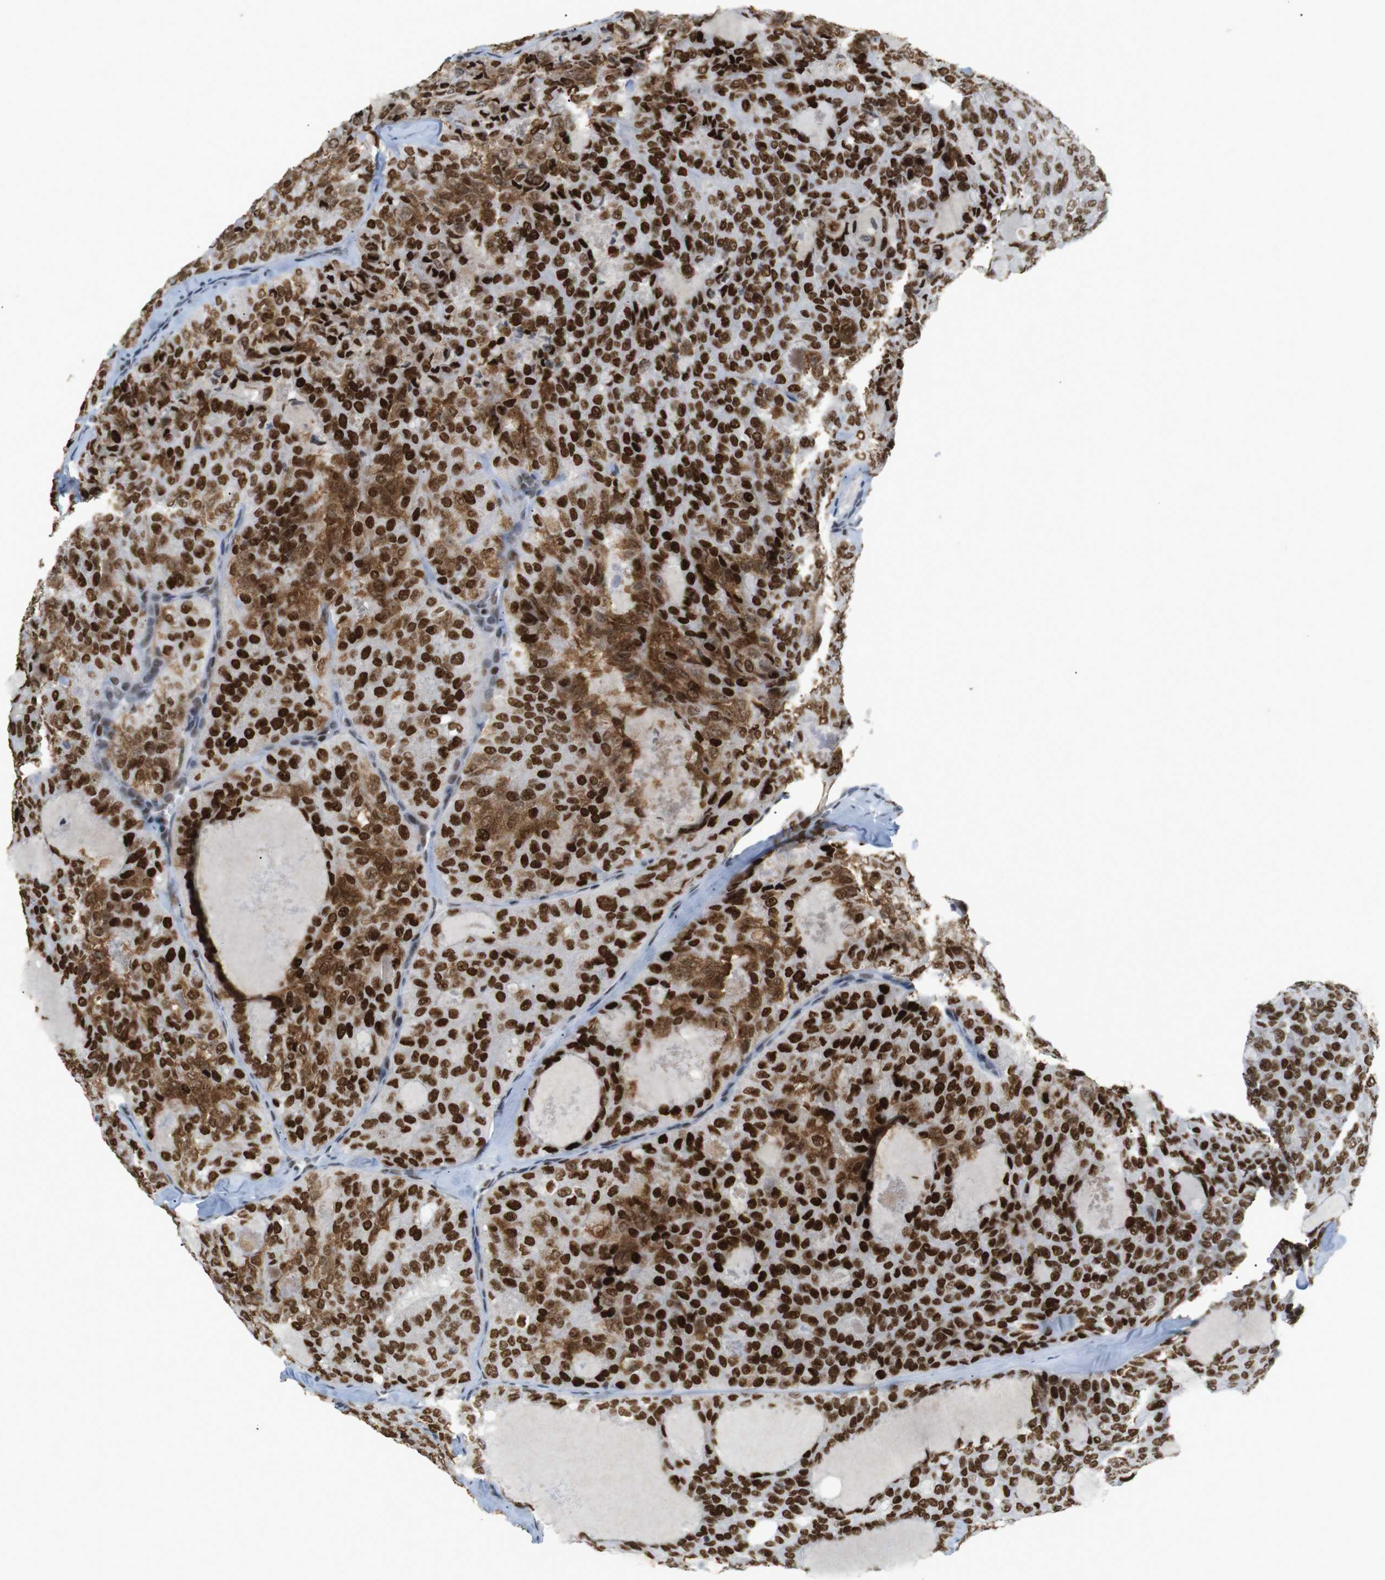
{"staining": {"intensity": "strong", "quantity": ">75%", "location": "nuclear"}, "tissue": "thyroid cancer", "cell_type": "Tumor cells", "image_type": "cancer", "snomed": [{"axis": "morphology", "description": "Follicular adenoma carcinoma, NOS"}, {"axis": "topography", "description": "Thyroid gland"}], "caption": "Protein staining shows strong nuclear positivity in approximately >75% of tumor cells in thyroid cancer (follicular adenoma carcinoma).", "gene": "RIOX2", "patient": {"sex": "male", "age": 75}}